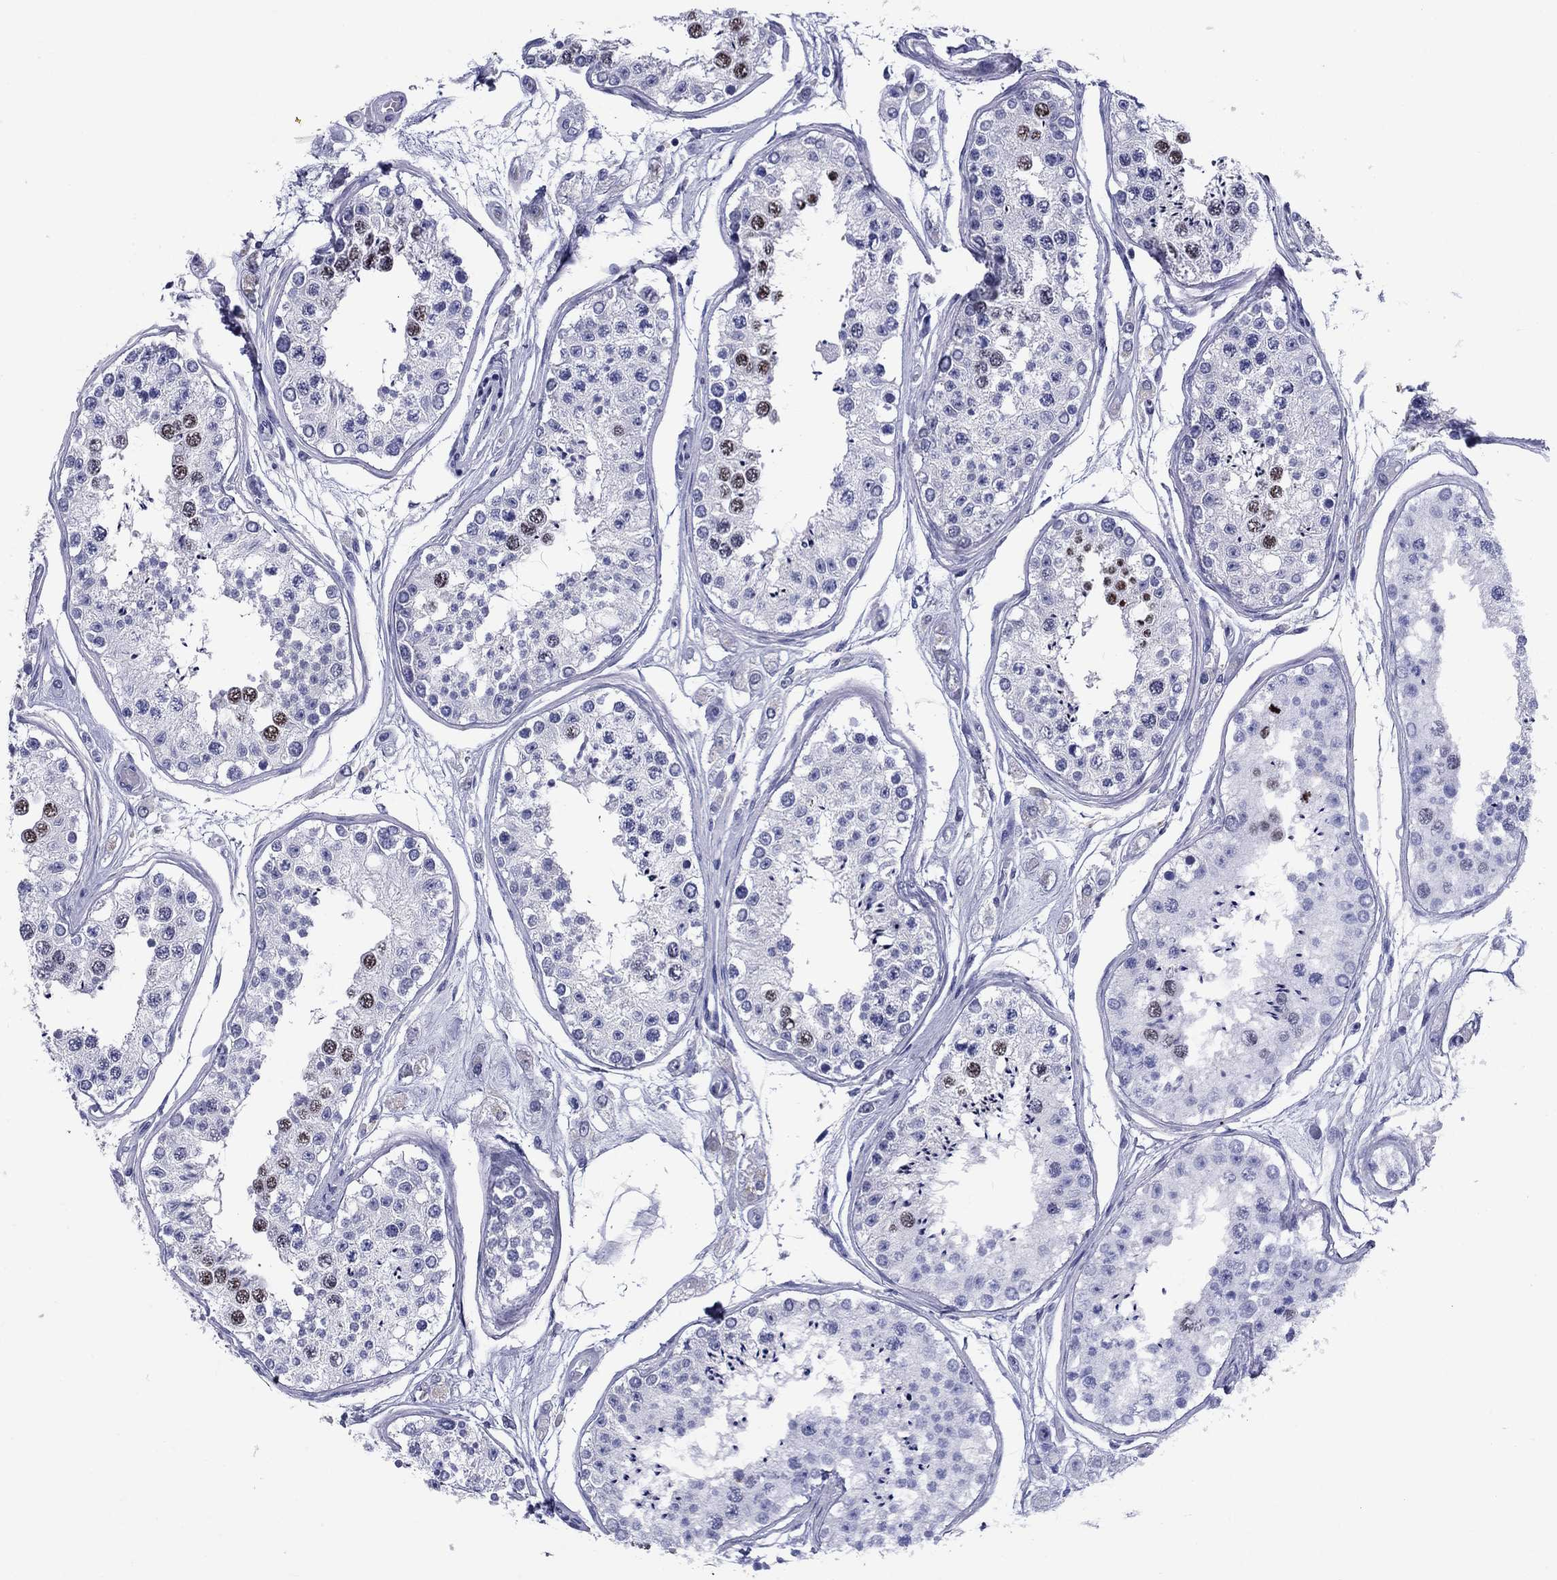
{"staining": {"intensity": "strong", "quantity": "<25%", "location": "nuclear"}, "tissue": "testis", "cell_type": "Cells in seminiferous ducts", "image_type": "normal", "snomed": [{"axis": "morphology", "description": "Normal tissue, NOS"}, {"axis": "topography", "description": "Testis"}], "caption": "The image shows staining of normal testis, revealing strong nuclear protein positivity (brown color) within cells in seminiferous ducts.", "gene": "TCFL5", "patient": {"sex": "male", "age": 25}}